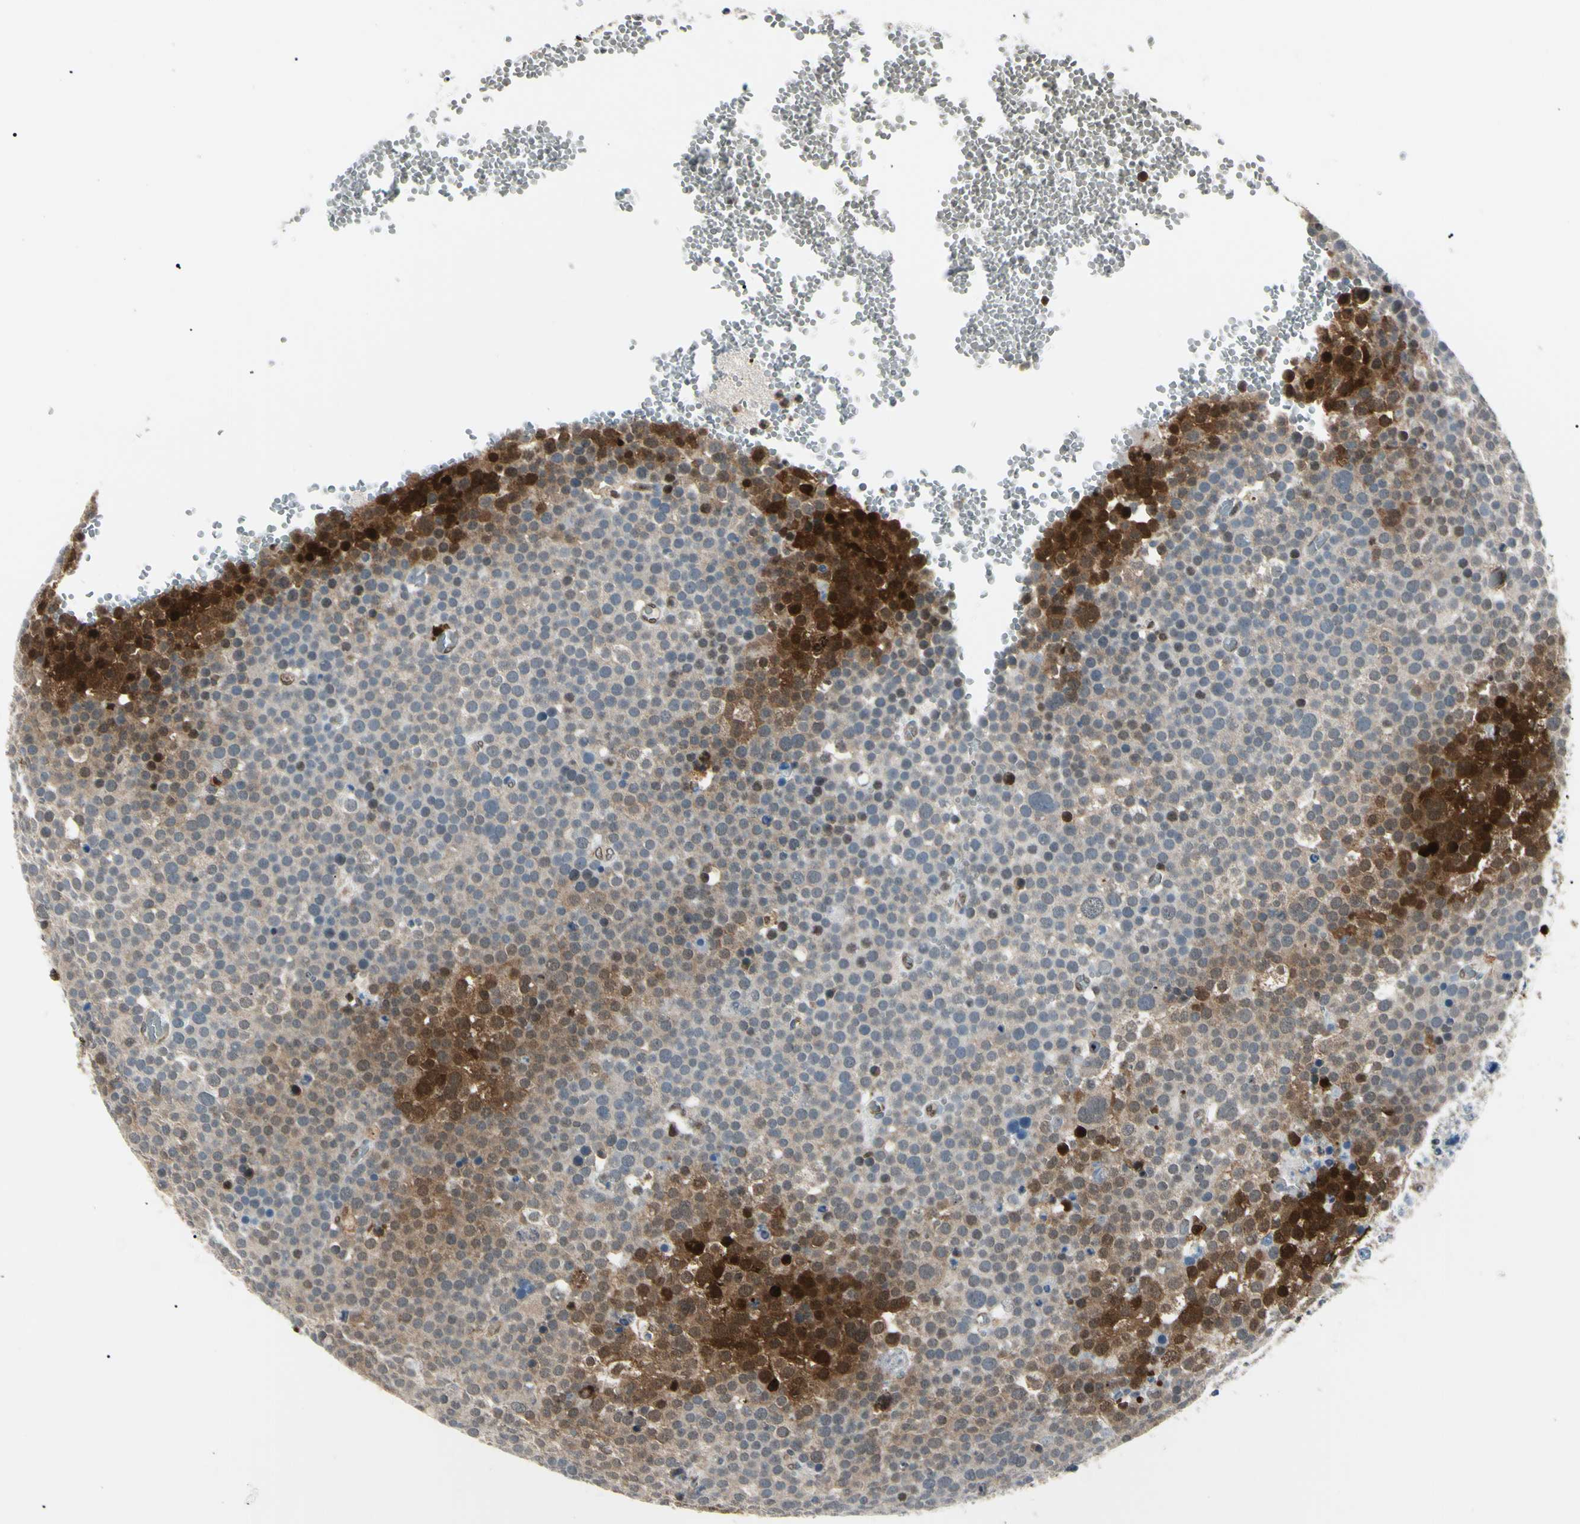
{"staining": {"intensity": "strong", "quantity": "<25%", "location": "cytoplasmic/membranous,nuclear"}, "tissue": "testis cancer", "cell_type": "Tumor cells", "image_type": "cancer", "snomed": [{"axis": "morphology", "description": "Seminoma, NOS"}, {"axis": "topography", "description": "Testis"}], "caption": "IHC of human testis cancer exhibits medium levels of strong cytoplasmic/membranous and nuclear staining in approximately <25% of tumor cells. The staining was performed using DAB to visualize the protein expression in brown, while the nuclei were stained in blue with hematoxylin (Magnification: 20x).", "gene": "PGK1", "patient": {"sex": "male", "age": 71}}